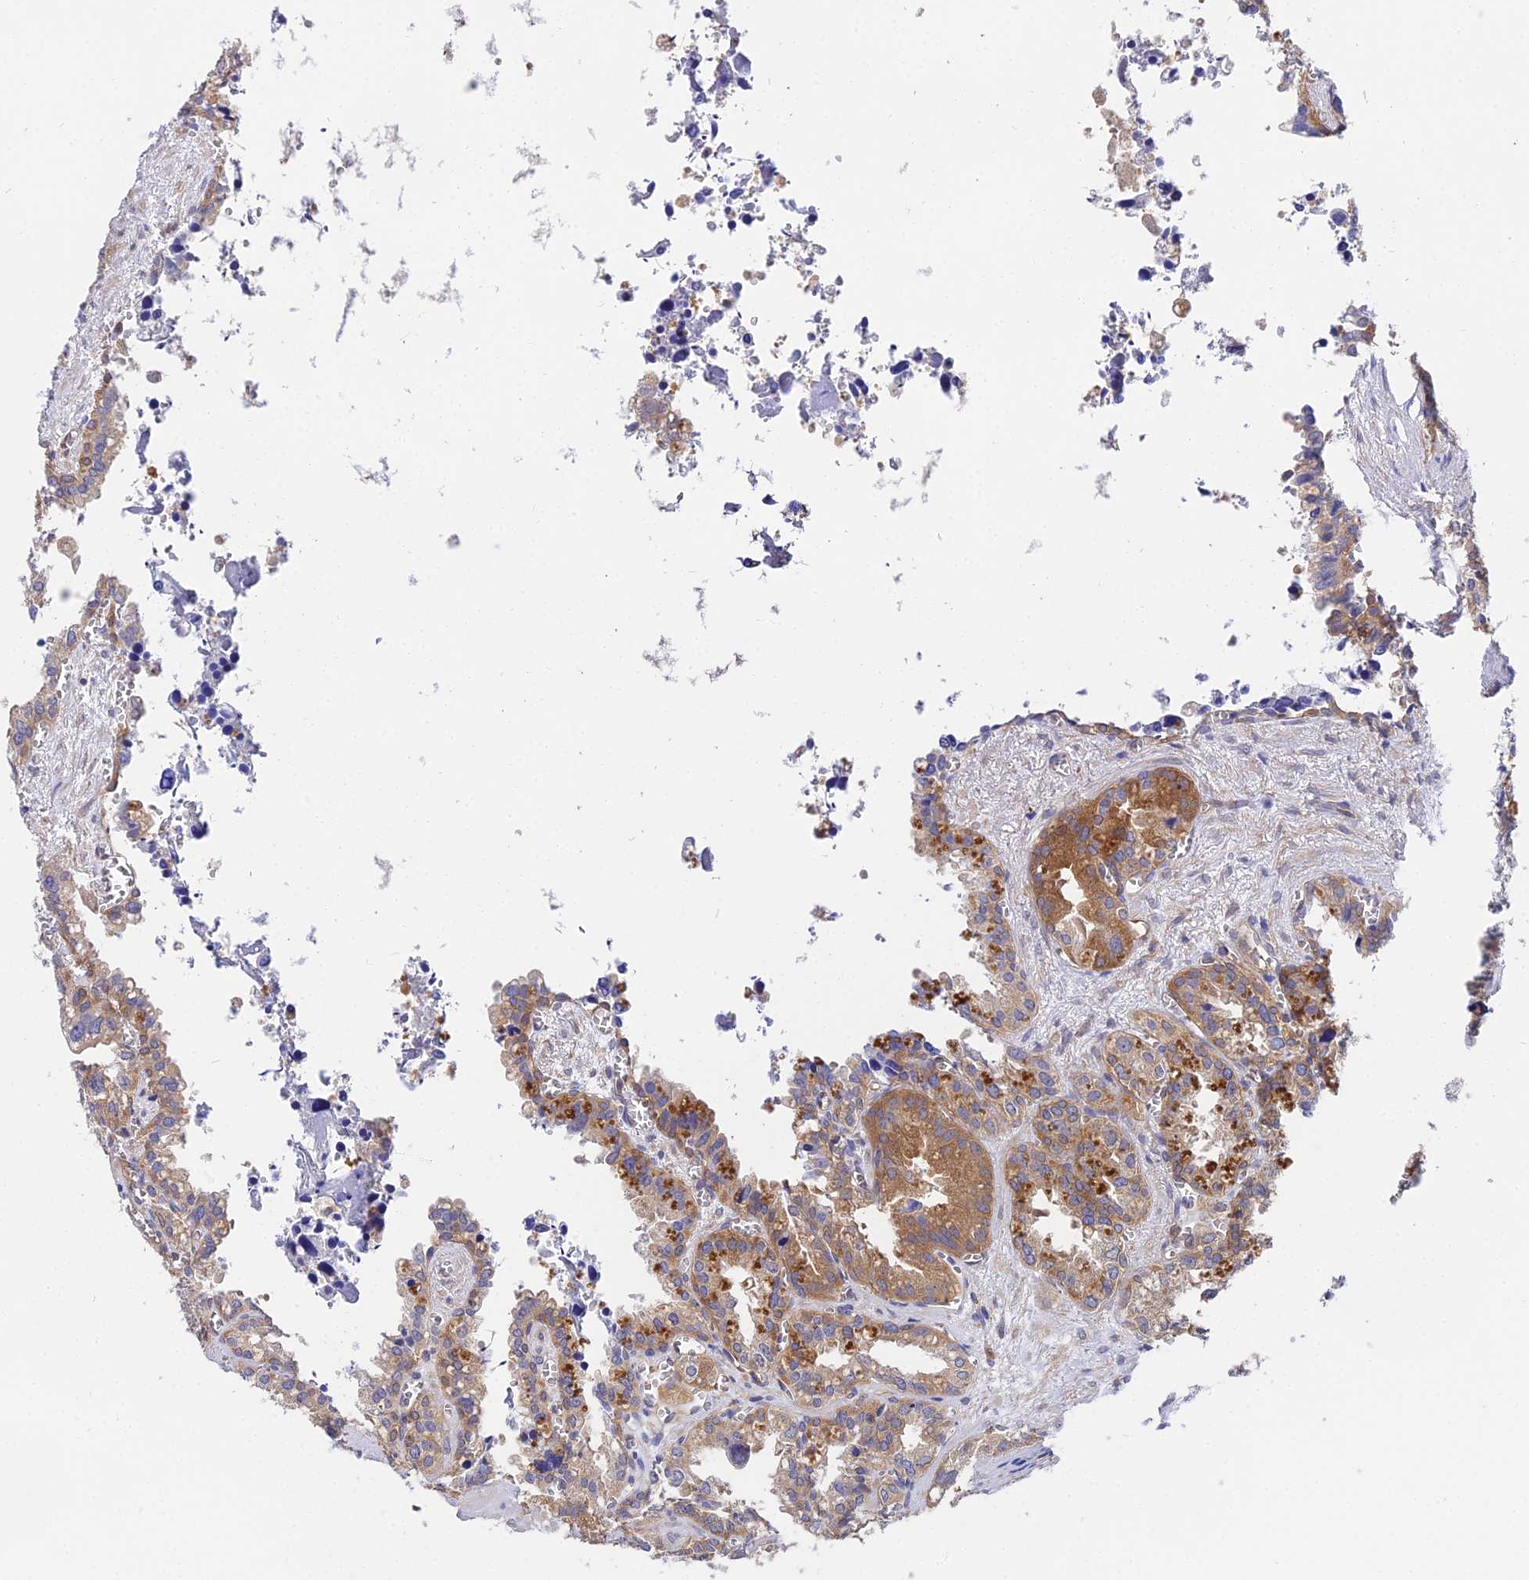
{"staining": {"intensity": "moderate", "quantity": ">75%", "location": "cytoplasmic/membranous"}, "tissue": "seminal vesicle", "cell_type": "Glandular cells", "image_type": "normal", "snomed": [{"axis": "morphology", "description": "Normal tissue, NOS"}, {"axis": "topography", "description": "Prostate"}, {"axis": "topography", "description": "Seminal veicle"}], "caption": "Protein expression analysis of normal seminal vesicle shows moderate cytoplasmic/membranous staining in approximately >75% of glandular cells.", "gene": "PPP2R2A", "patient": {"sex": "male", "age": 51}}